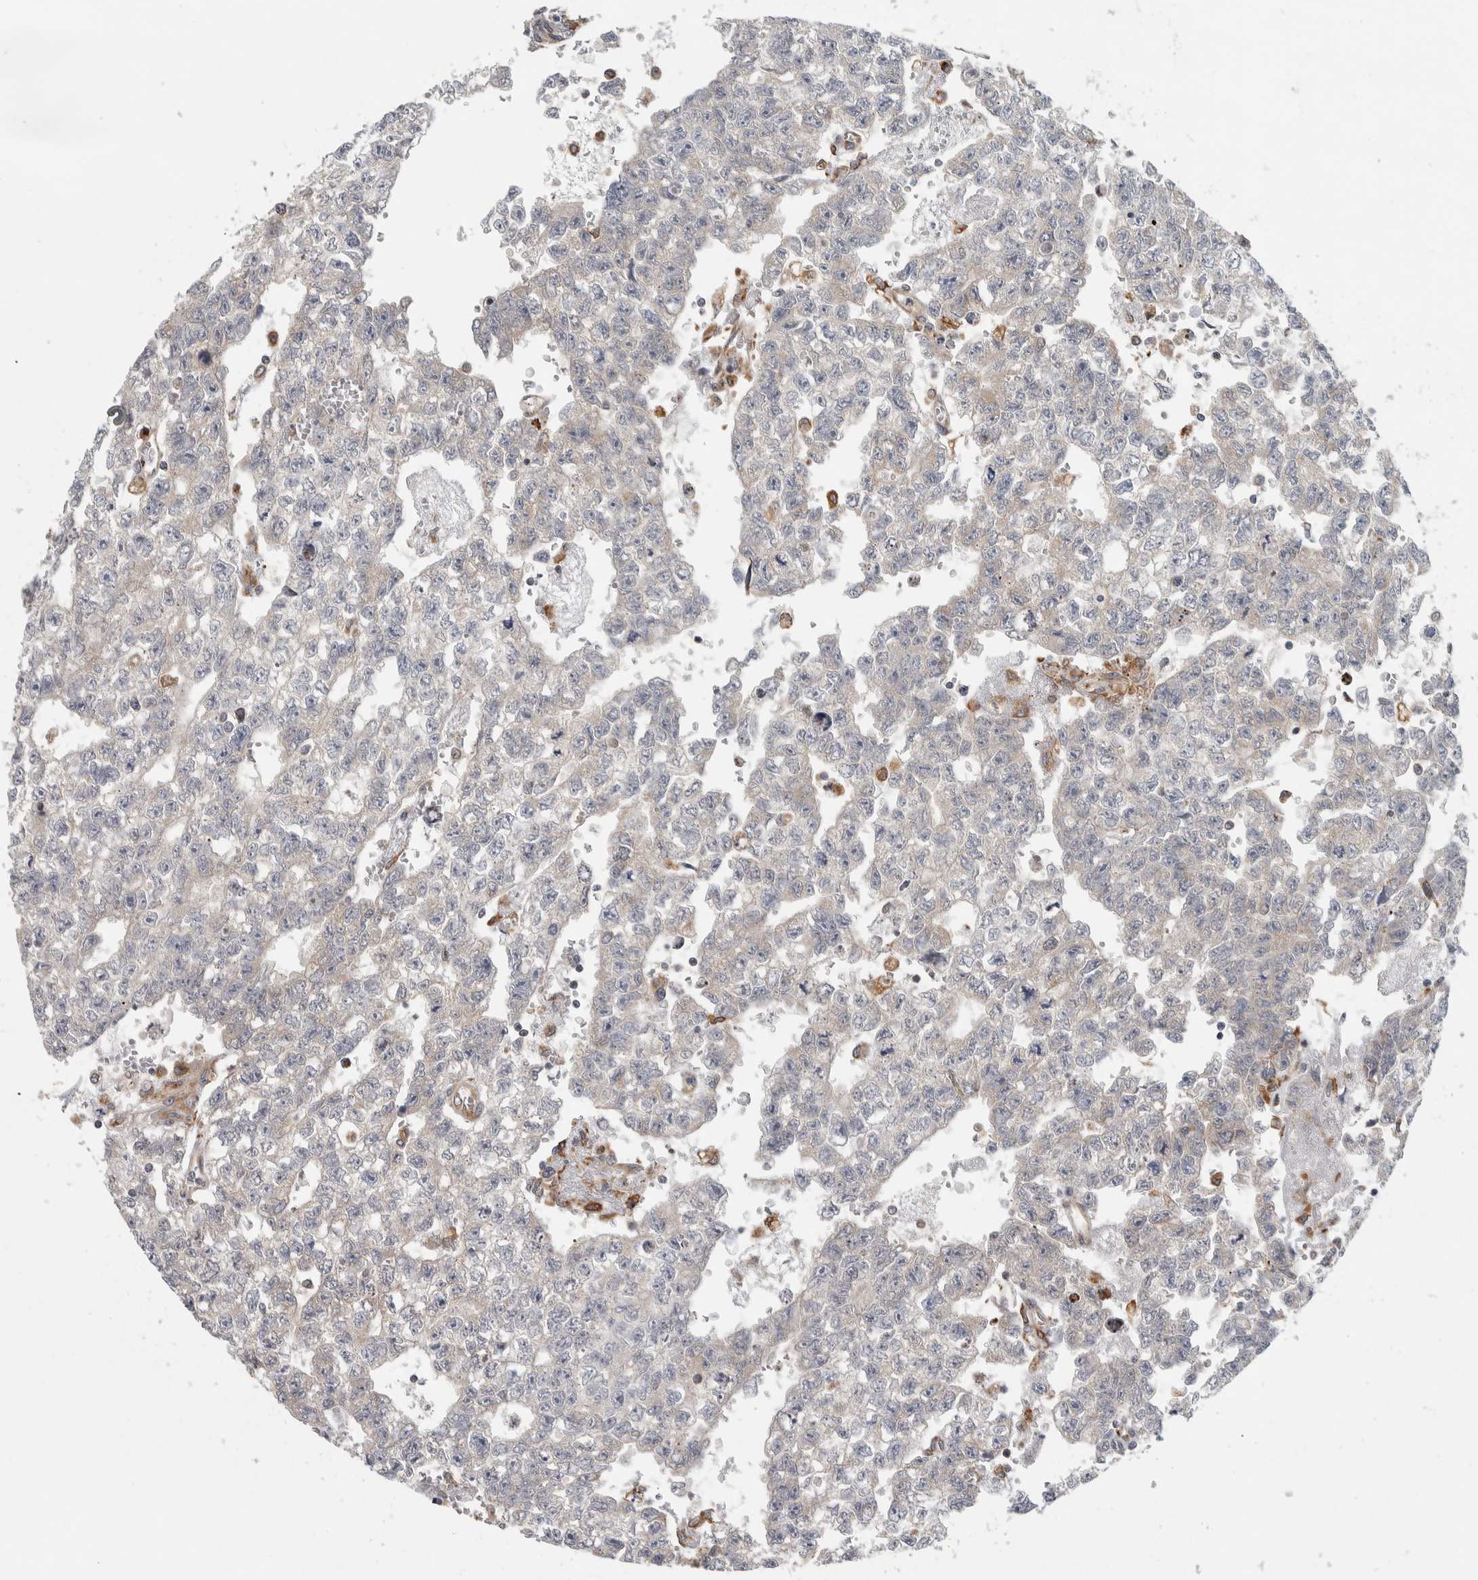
{"staining": {"intensity": "negative", "quantity": "none", "location": "none"}, "tissue": "testis cancer", "cell_type": "Tumor cells", "image_type": "cancer", "snomed": [{"axis": "morphology", "description": "Seminoma, NOS"}, {"axis": "morphology", "description": "Carcinoma, Embryonal, NOS"}, {"axis": "topography", "description": "Testis"}], "caption": "This is a micrograph of immunohistochemistry staining of testis cancer, which shows no staining in tumor cells.", "gene": "ADPRM", "patient": {"sex": "male", "age": 38}}